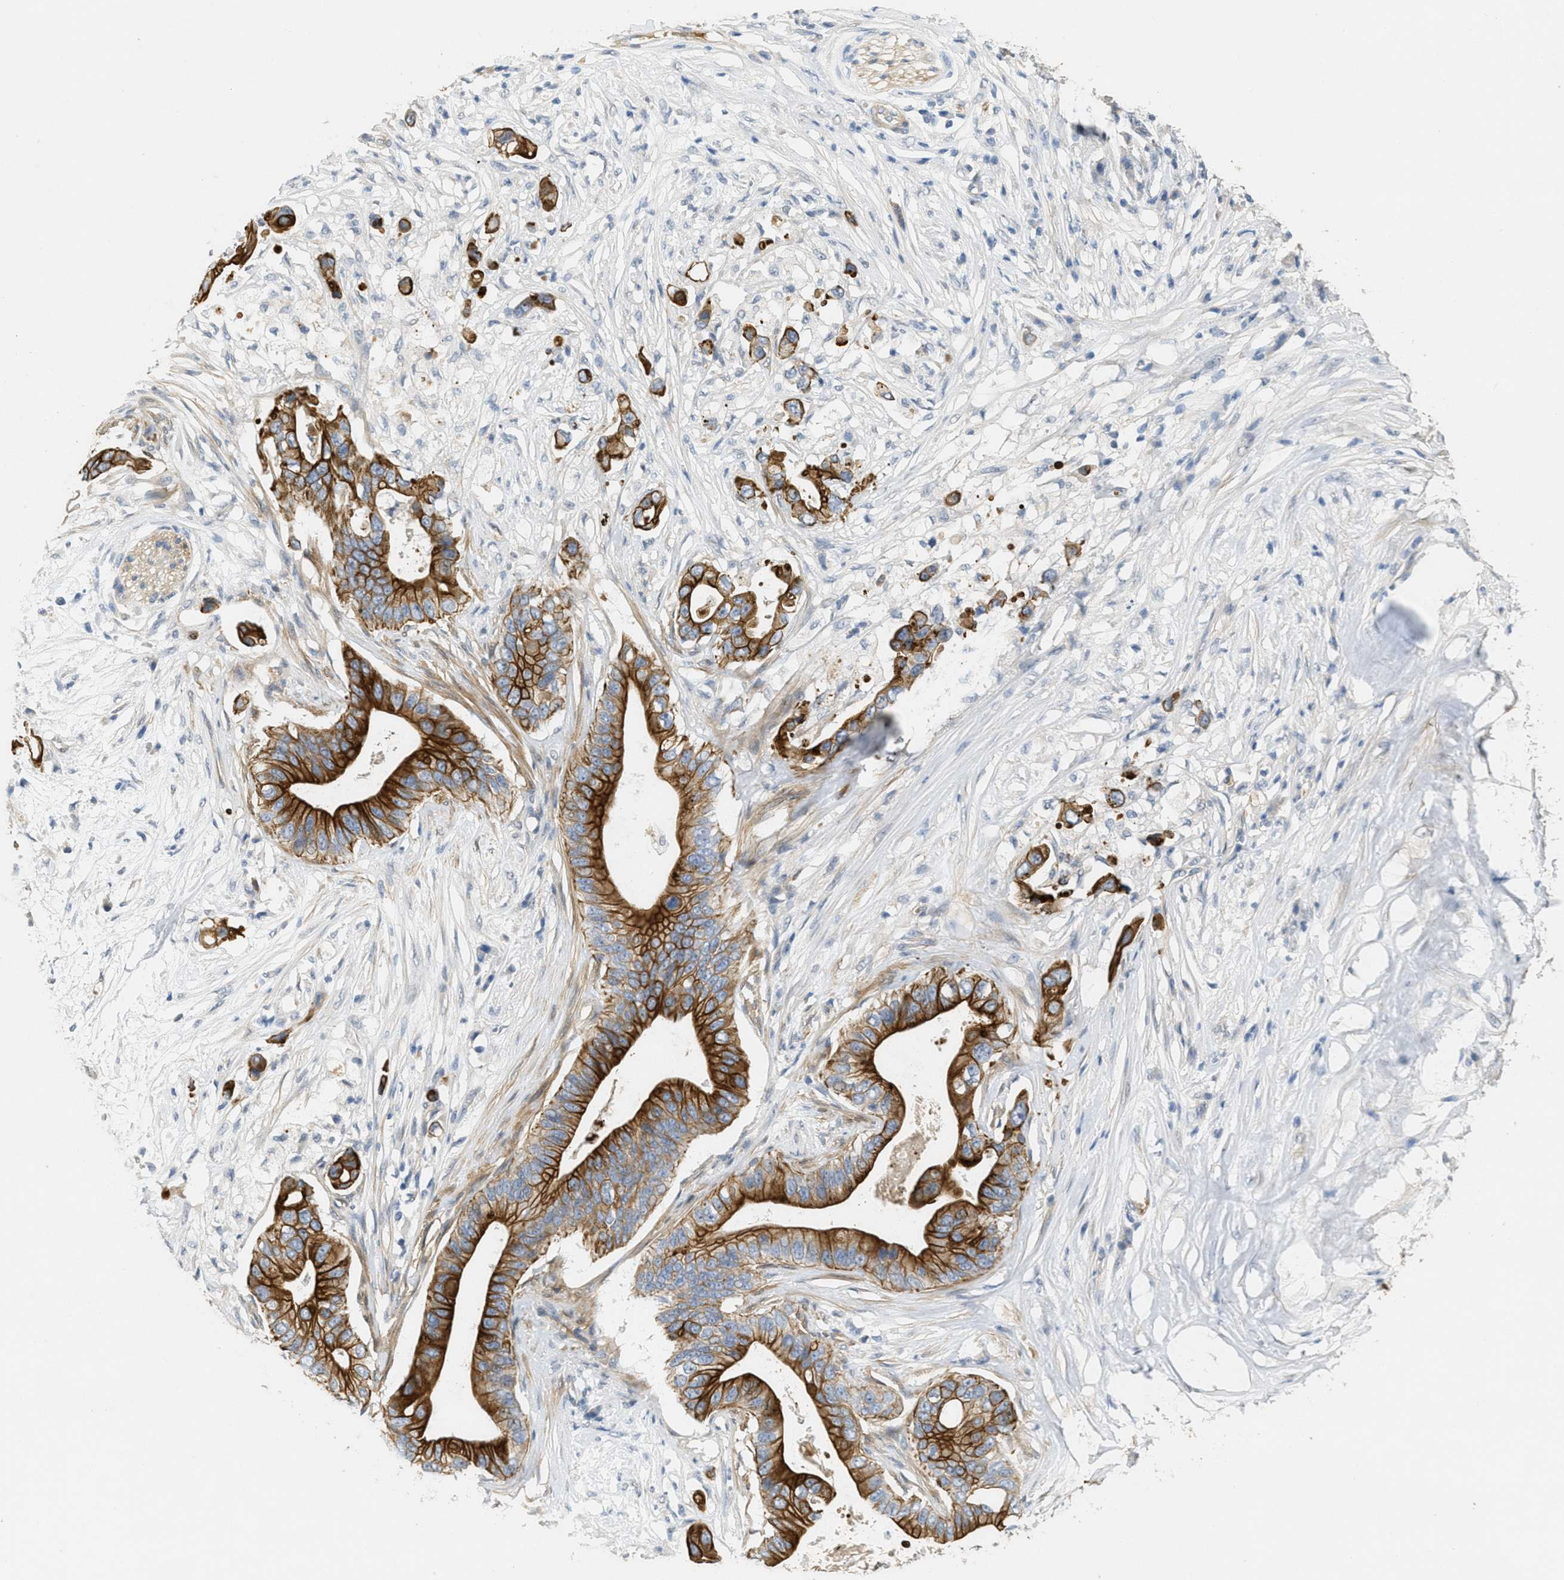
{"staining": {"intensity": "strong", "quantity": ">75%", "location": "cytoplasmic/membranous"}, "tissue": "pancreatic cancer", "cell_type": "Tumor cells", "image_type": "cancer", "snomed": [{"axis": "morphology", "description": "Adenocarcinoma, NOS"}, {"axis": "topography", "description": "Pancreas"}], "caption": "A brown stain shows strong cytoplasmic/membranous positivity of a protein in human pancreatic cancer (adenocarcinoma) tumor cells. The staining was performed using DAB (3,3'-diaminobenzidine), with brown indicating positive protein expression. Nuclei are stained blue with hematoxylin.", "gene": "MRS2", "patient": {"sex": "male", "age": 77}}